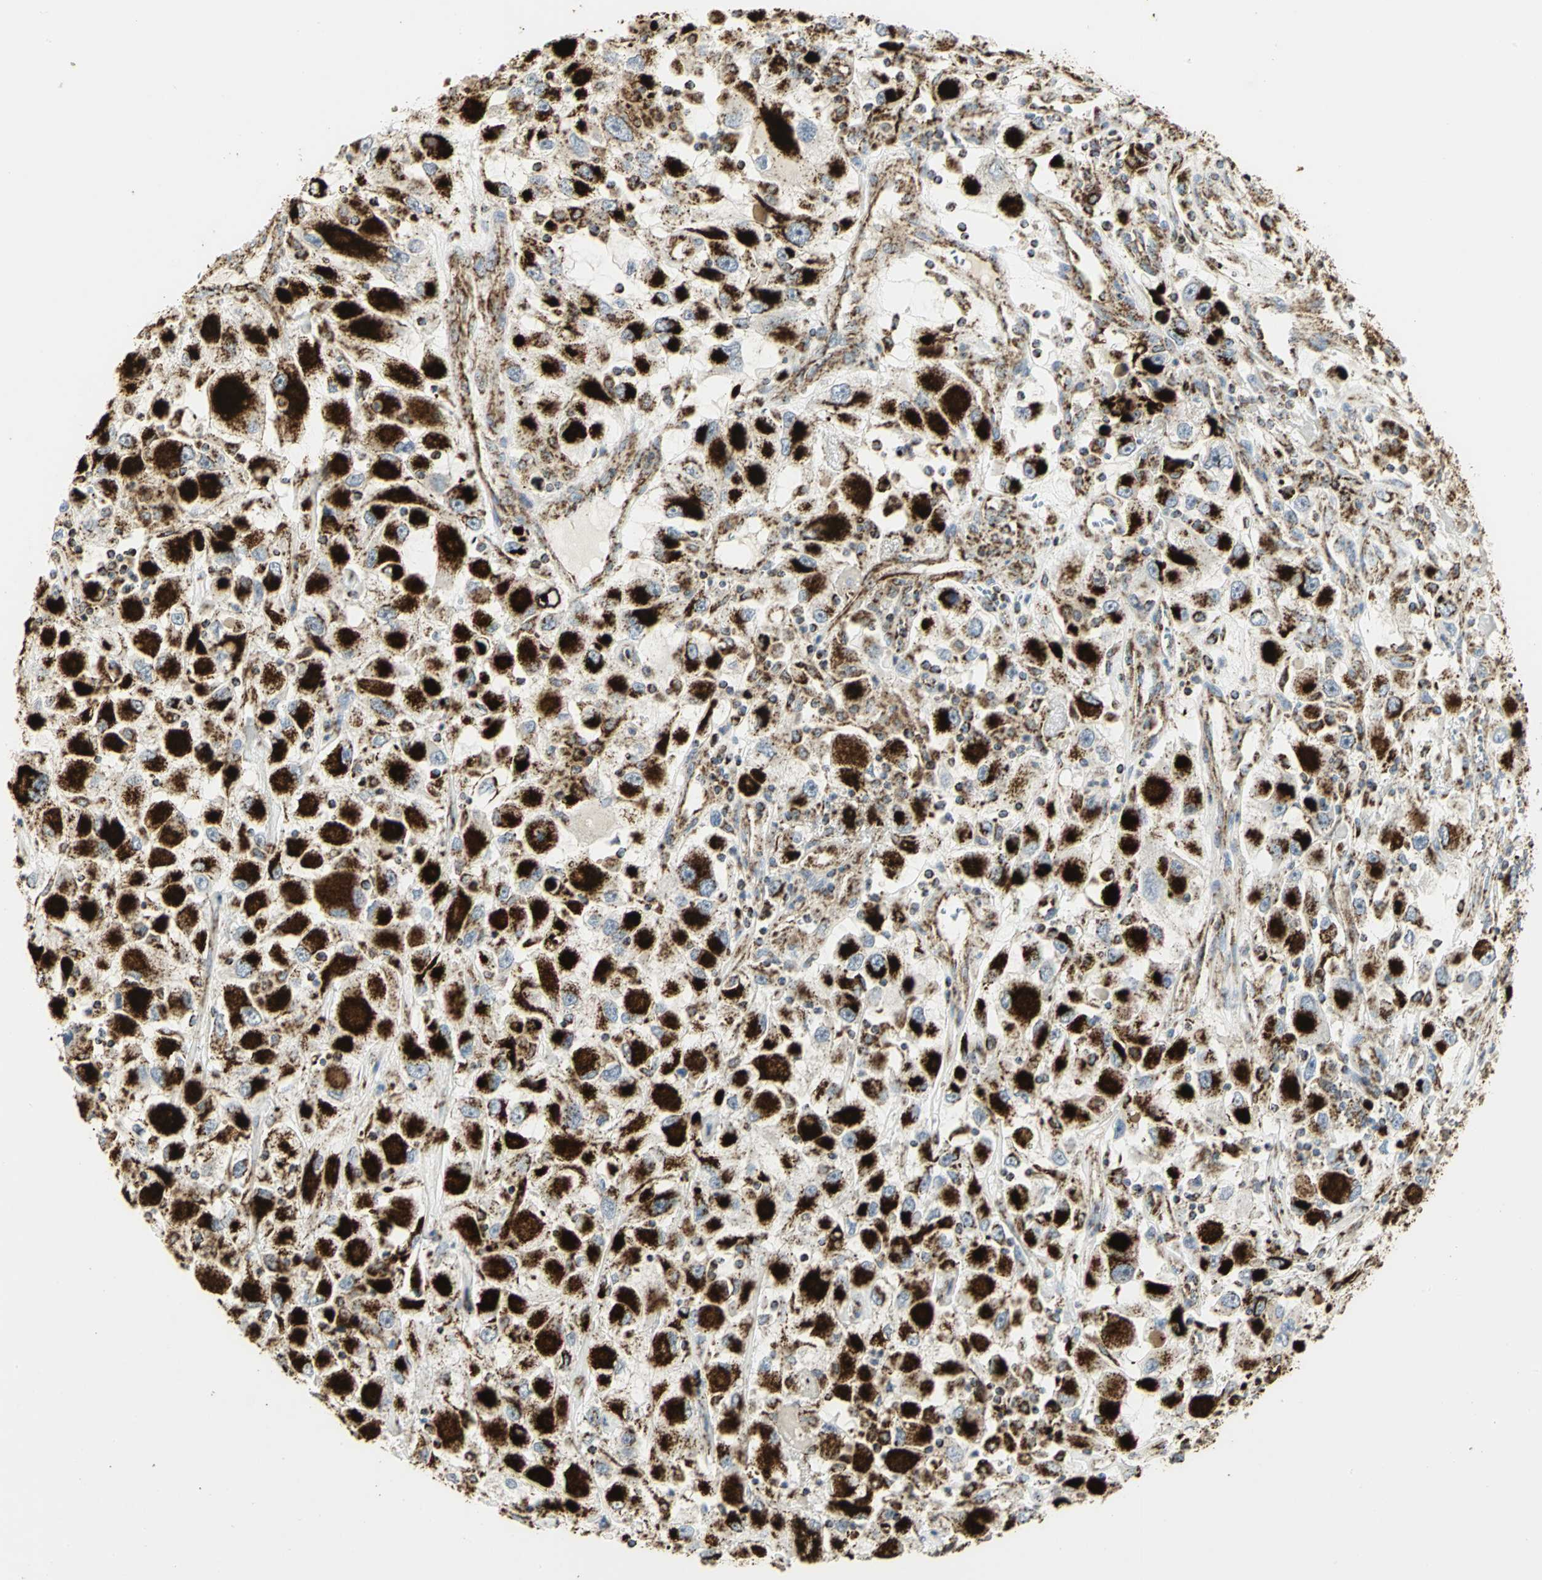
{"staining": {"intensity": "strong", "quantity": ">75%", "location": "cytoplasmic/membranous"}, "tissue": "renal cancer", "cell_type": "Tumor cells", "image_type": "cancer", "snomed": [{"axis": "morphology", "description": "Adenocarcinoma, NOS"}, {"axis": "topography", "description": "Kidney"}], "caption": "This histopathology image exhibits immunohistochemistry (IHC) staining of renal cancer, with high strong cytoplasmic/membranous expression in about >75% of tumor cells.", "gene": "VDAC1", "patient": {"sex": "female", "age": 52}}